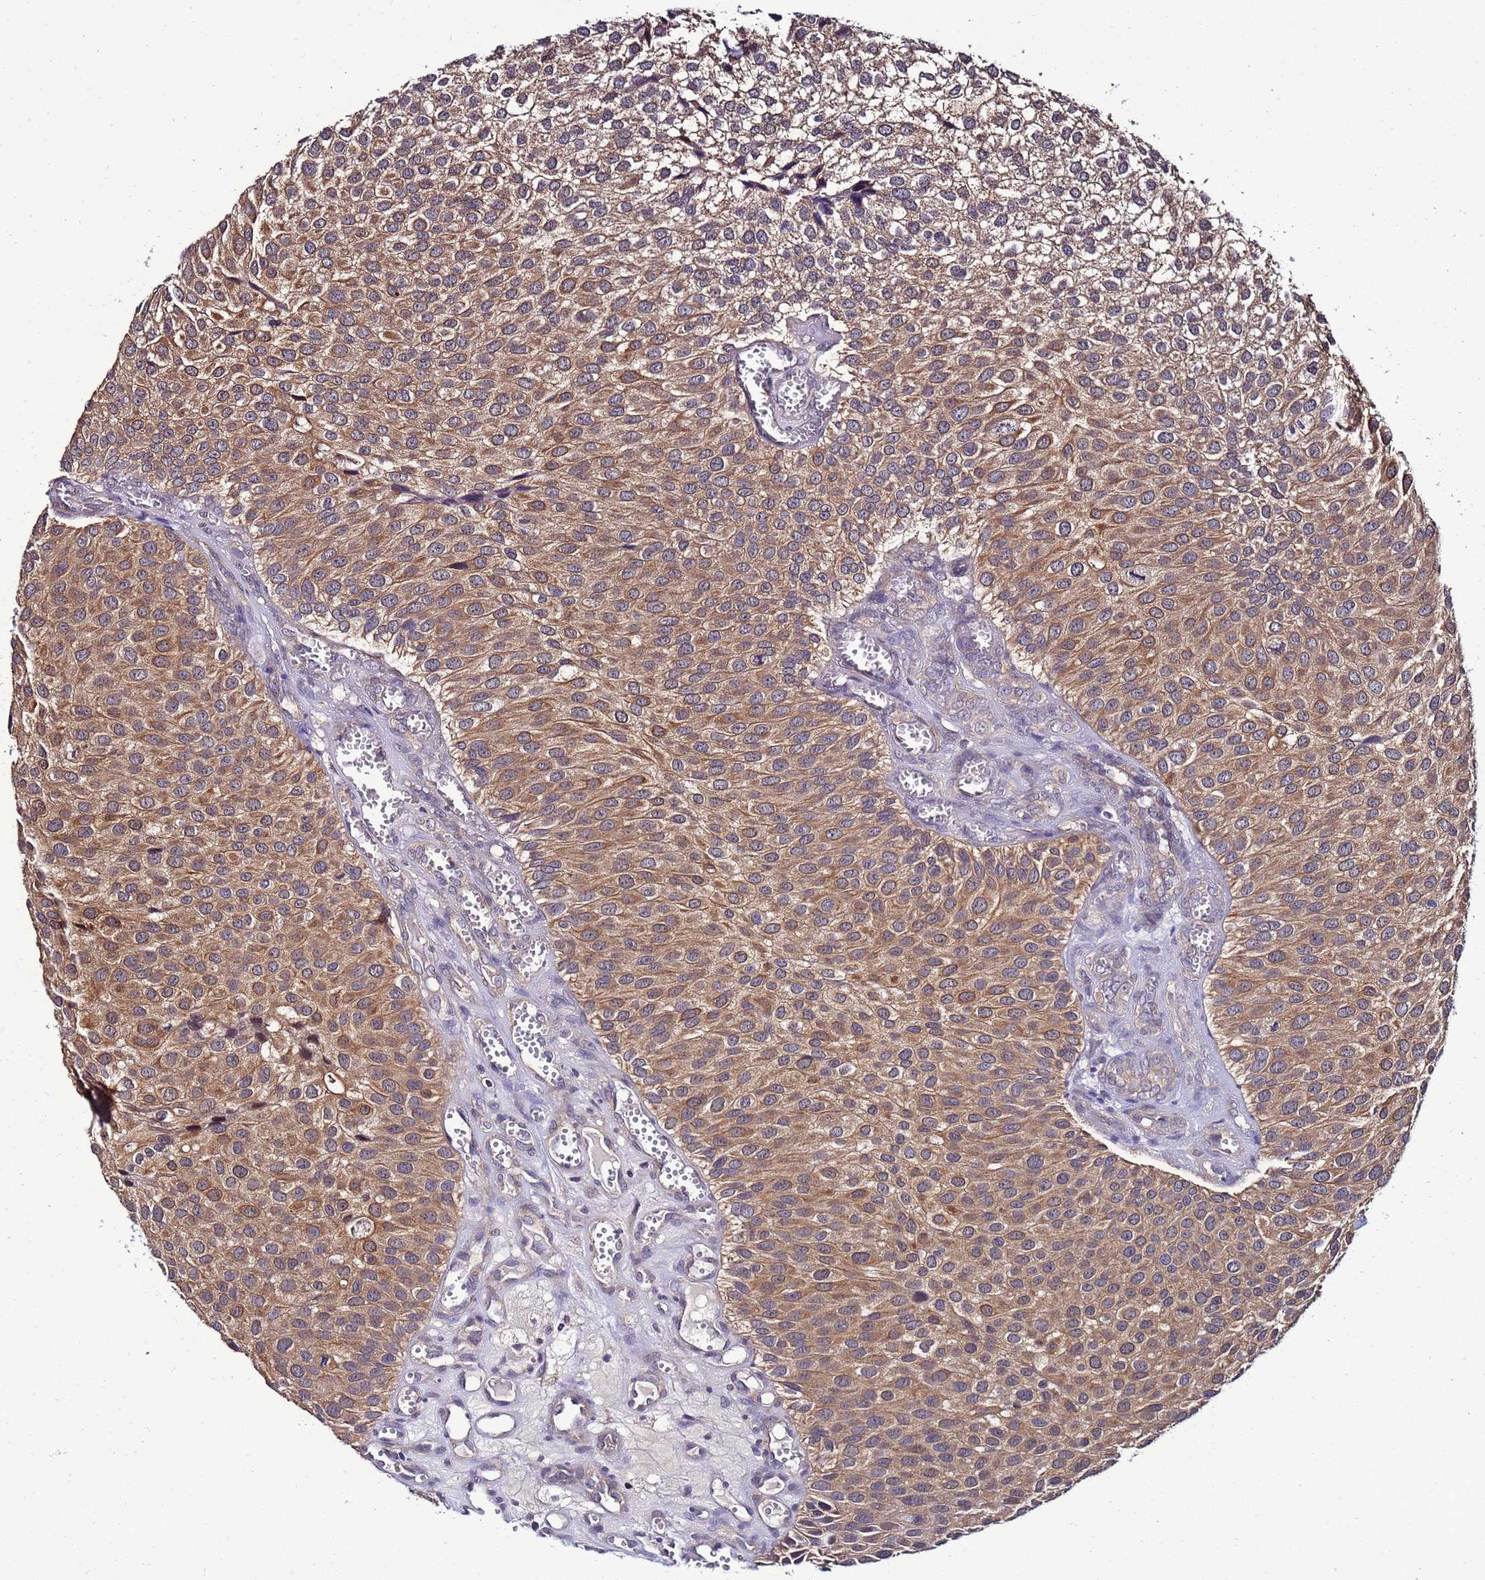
{"staining": {"intensity": "moderate", "quantity": ">75%", "location": "cytoplasmic/membranous"}, "tissue": "urothelial cancer", "cell_type": "Tumor cells", "image_type": "cancer", "snomed": [{"axis": "morphology", "description": "Urothelial carcinoma, Low grade"}, {"axis": "topography", "description": "Urinary bladder"}], "caption": "Immunohistochemical staining of low-grade urothelial carcinoma demonstrates moderate cytoplasmic/membranous protein staining in approximately >75% of tumor cells.", "gene": "NAXE", "patient": {"sex": "male", "age": 88}}